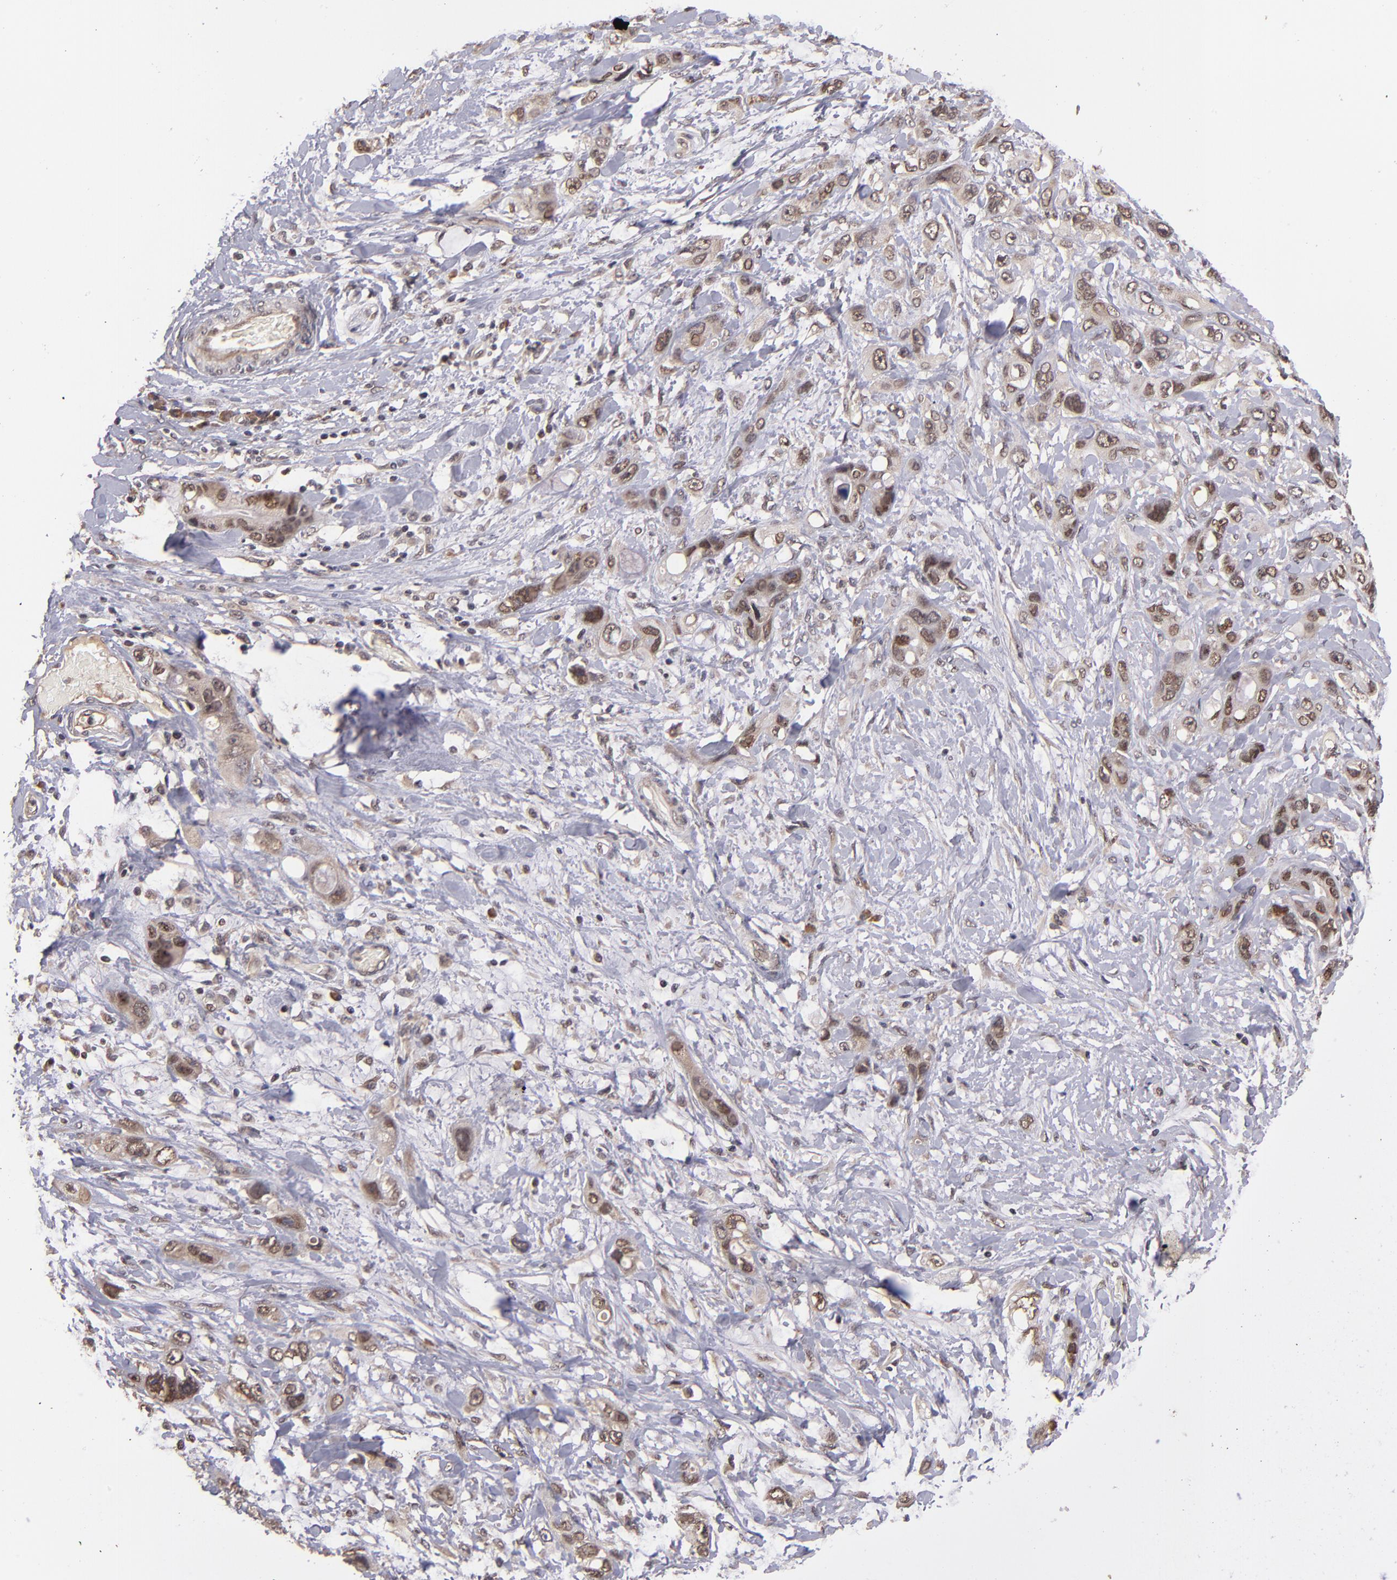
{"staining": {"intensity": "moderate", "quantity": ">75%", "location": "nuclear"}, "tissue": "stomach cancer", "cell_type": "Tumor cells", "image_type": "cancer", "snomed": [{"axis": "morphology", "description": "Adenocarcinoma, NOS"}, {"axis": "topography", "description": "Stomach, upper"}], "caption": "The histopathology image displays immunohistochemical staining of stomach cancer (adenocarcinoma). There is moderate nuclear staining is appreciated in approximately >75% of tumor cells.", "gene": "ABHD12B", "patient": {"sex": "male", "age": 47}}